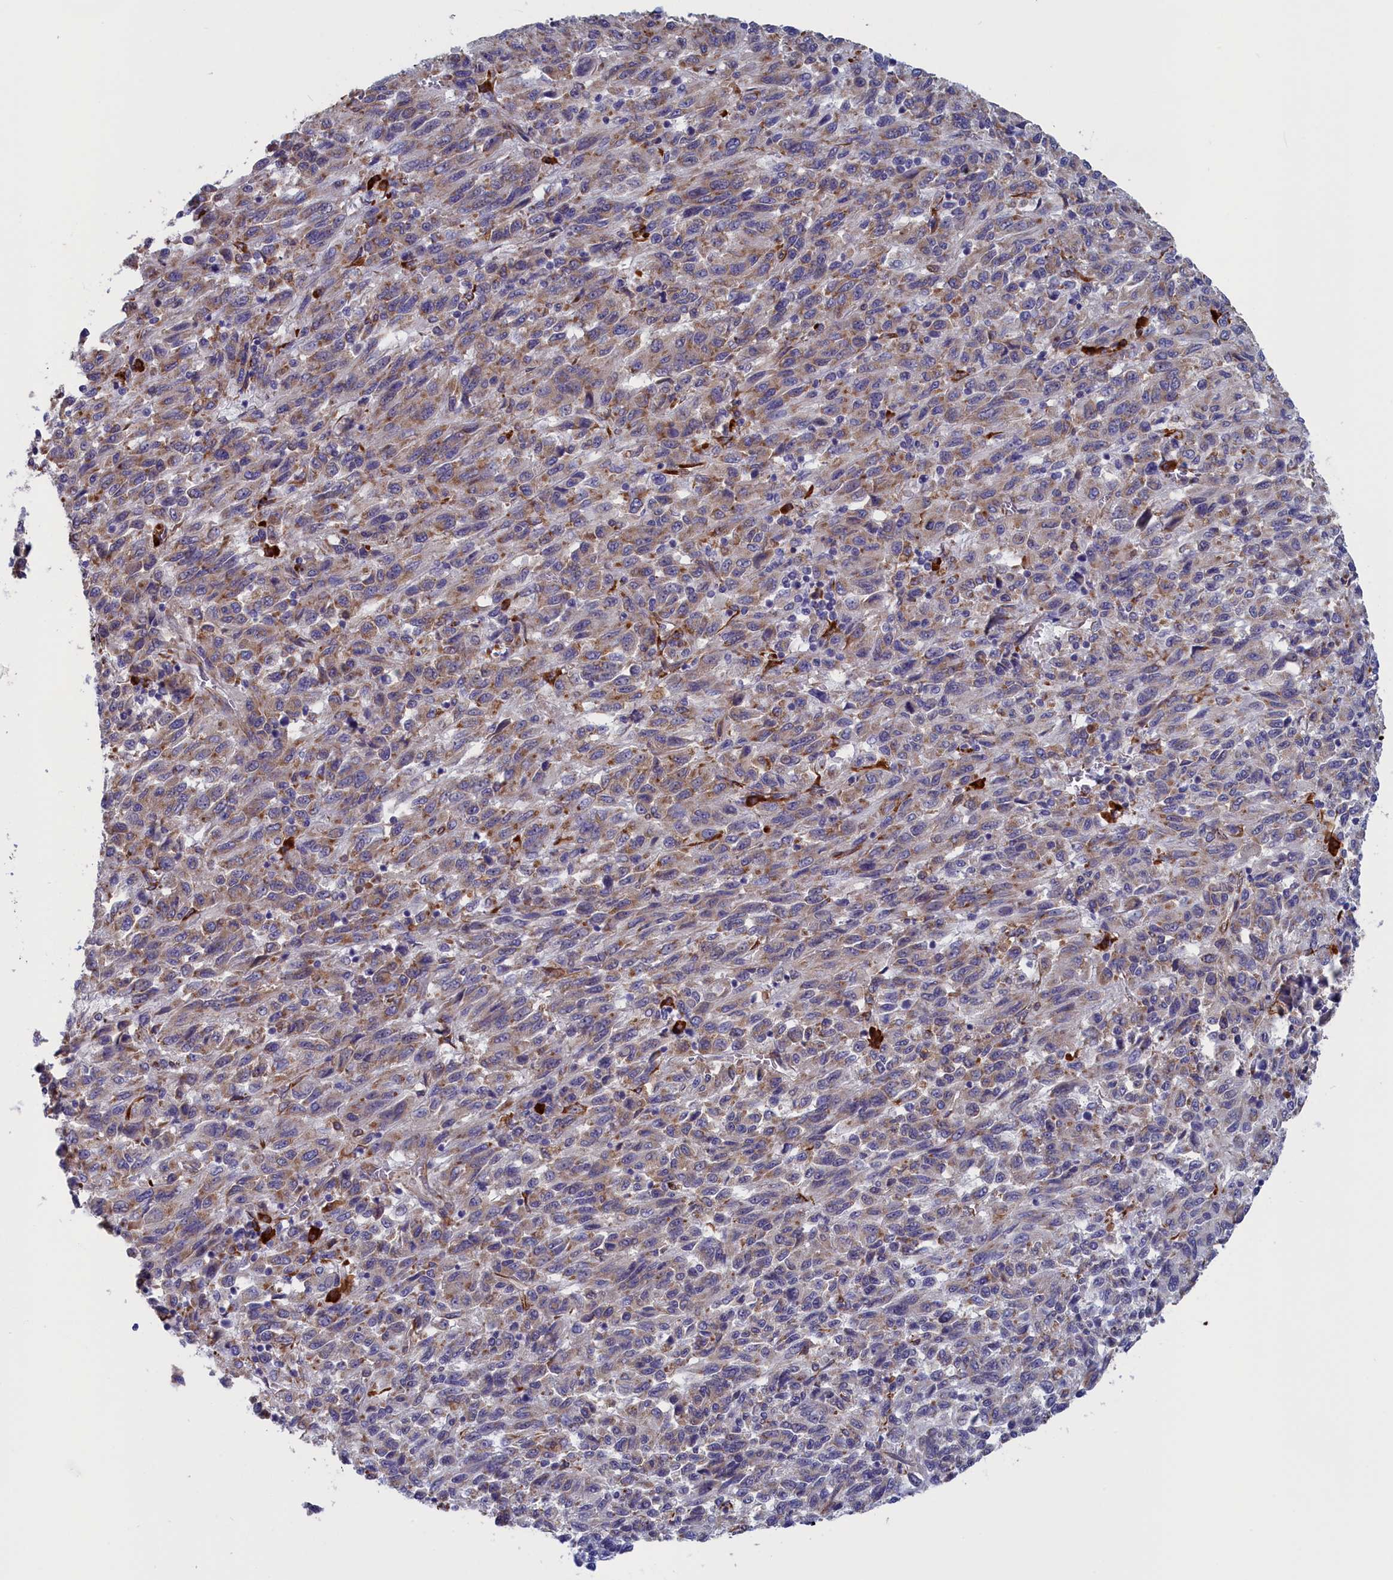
{"staining": {"intensity": "moderate", "quantity": "25%-75%", "location": "cytoplasmic/membranous"}, "tissue": "melanoma", "cell_type": "Tumor cells", "image_type": "cancer", "snomed": [{"axis": "morphology", "description": "Malignant melanoma, Metastatic site"}, {"axis": "topography", "description": "Lung"}], "caption": "Human melanoma stained for a protein (brown) displays moderate cytoplasmic/membranous positive positivity in about 25%-75% of tumor cells.", "gene": "CCDC68", "patient": {"sex": "male", "age": 64}}